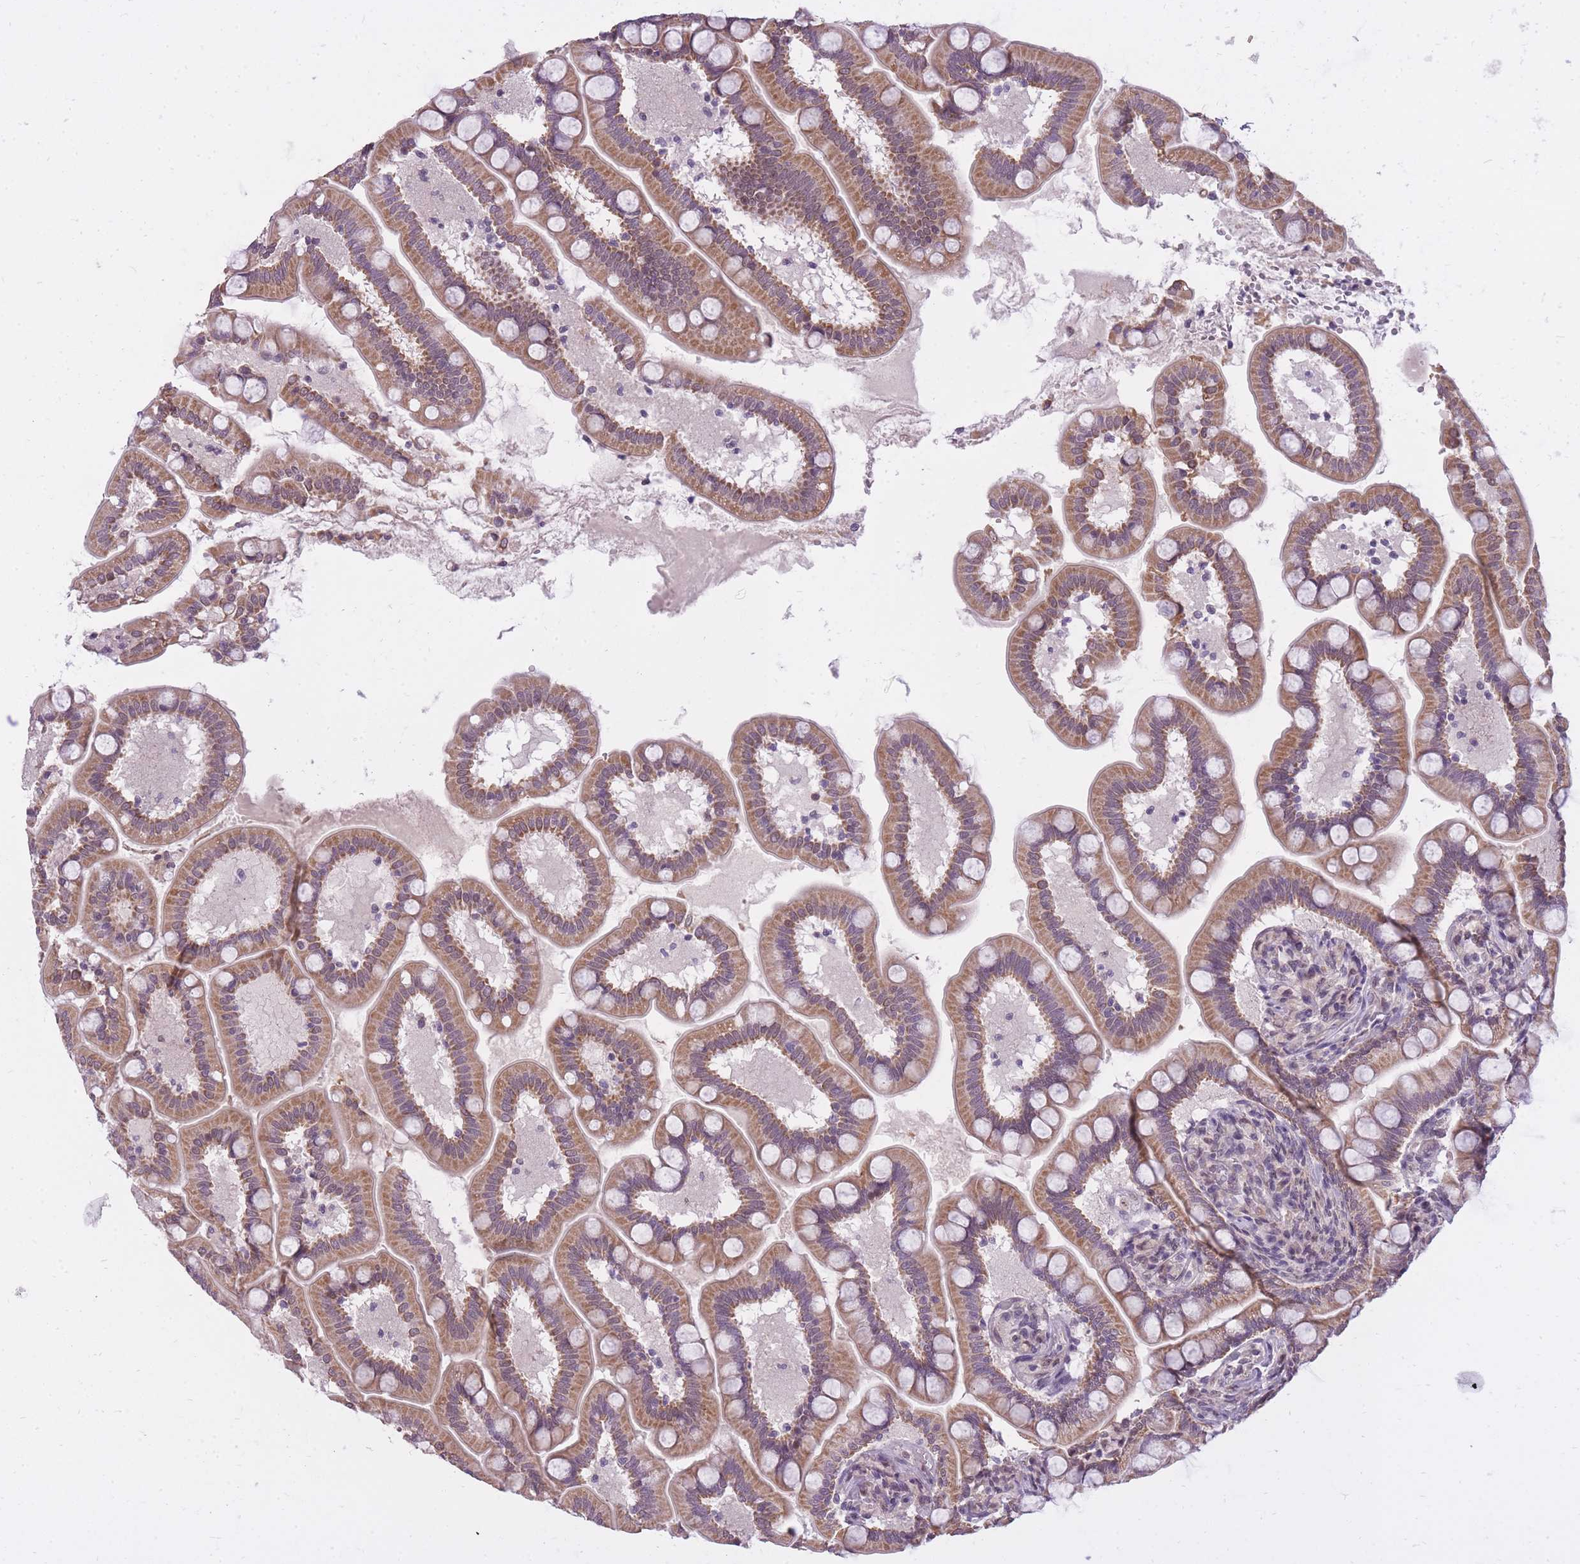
{"staining": {"intensity": "moderate", "quantity": ">75%", "location": "cytoplasmic/membranous"}, "tissue": "small intestine", "cell_type": "Glandular cells", "image_type": "normal", "snomed": [{"axis": "morphology", "description": "Normal tissue, NOS"}, {"axis": "topography", "description": "Small intestine"}], "caption": "Immunohistochemical staining of benign small intestine exhibits >75% levels of moderate cytoplasmic/membranous protein expression in about >75% of glandular cells.", "gene": "TIGD1", "patient": {"sex": "female", "age": 64}}